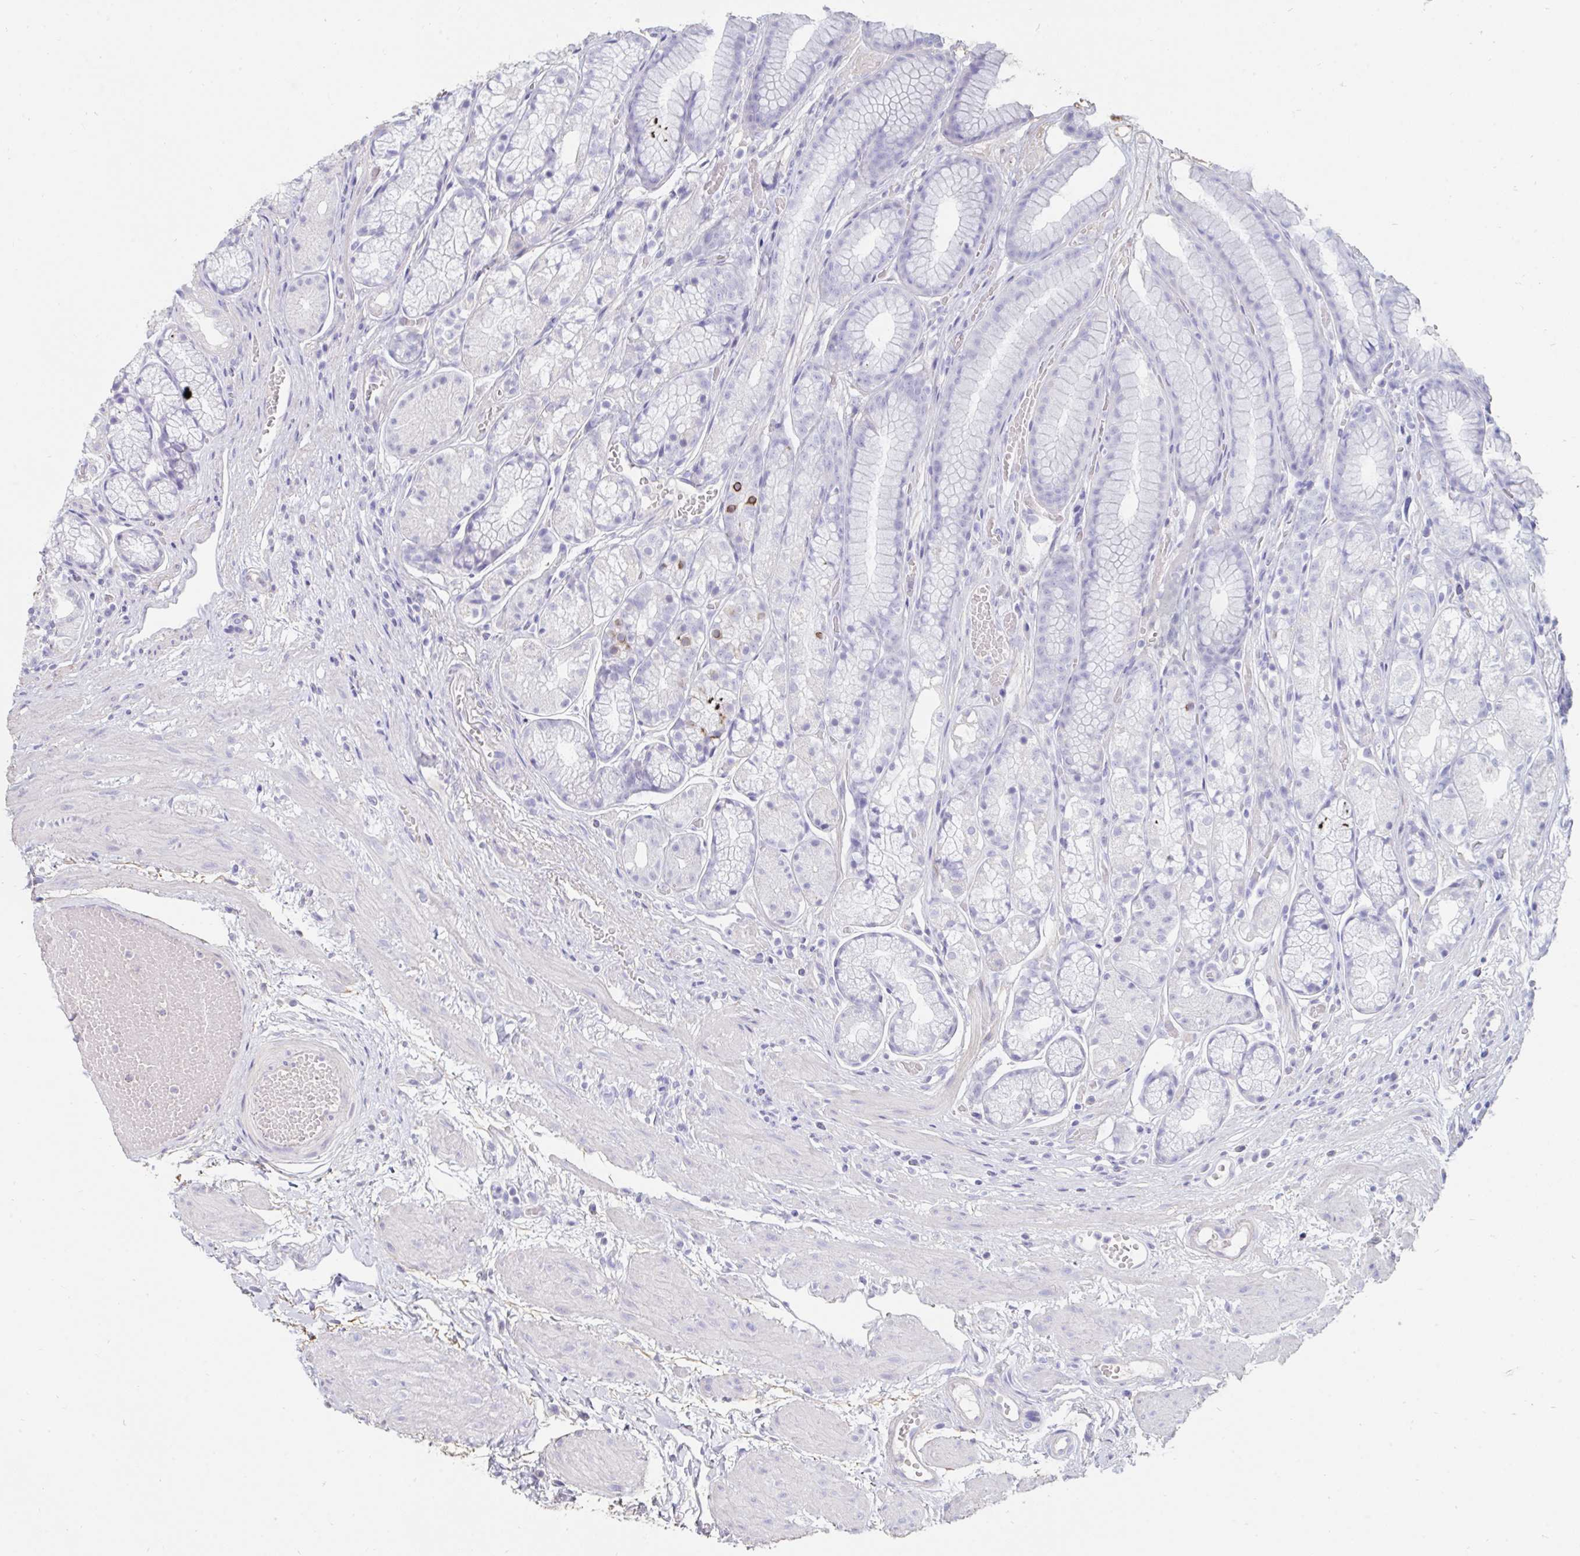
{"staining": {"intensity": "negative", "quantity": "none", "location": "none"}, "tissue": "stomach", "cell_type": "Glandular cells", "image_type": "normal", "snomed": [{"axis": "morphology", "description": "Normal tissue, NOS"}, {"axis": "topography", "description": "Smooth muscle"}, {"axis": "topography", "description": "Stomach"}], "caption": "An IHC photomicrograph of benign stomach is shown. There is no staining in glandular cells of stomach. (Brightfield microscopy of DAB immunohistochemistry at high magnification).", "gene": "TNNC1", "patient": {"sex": "male", "age": 70}}